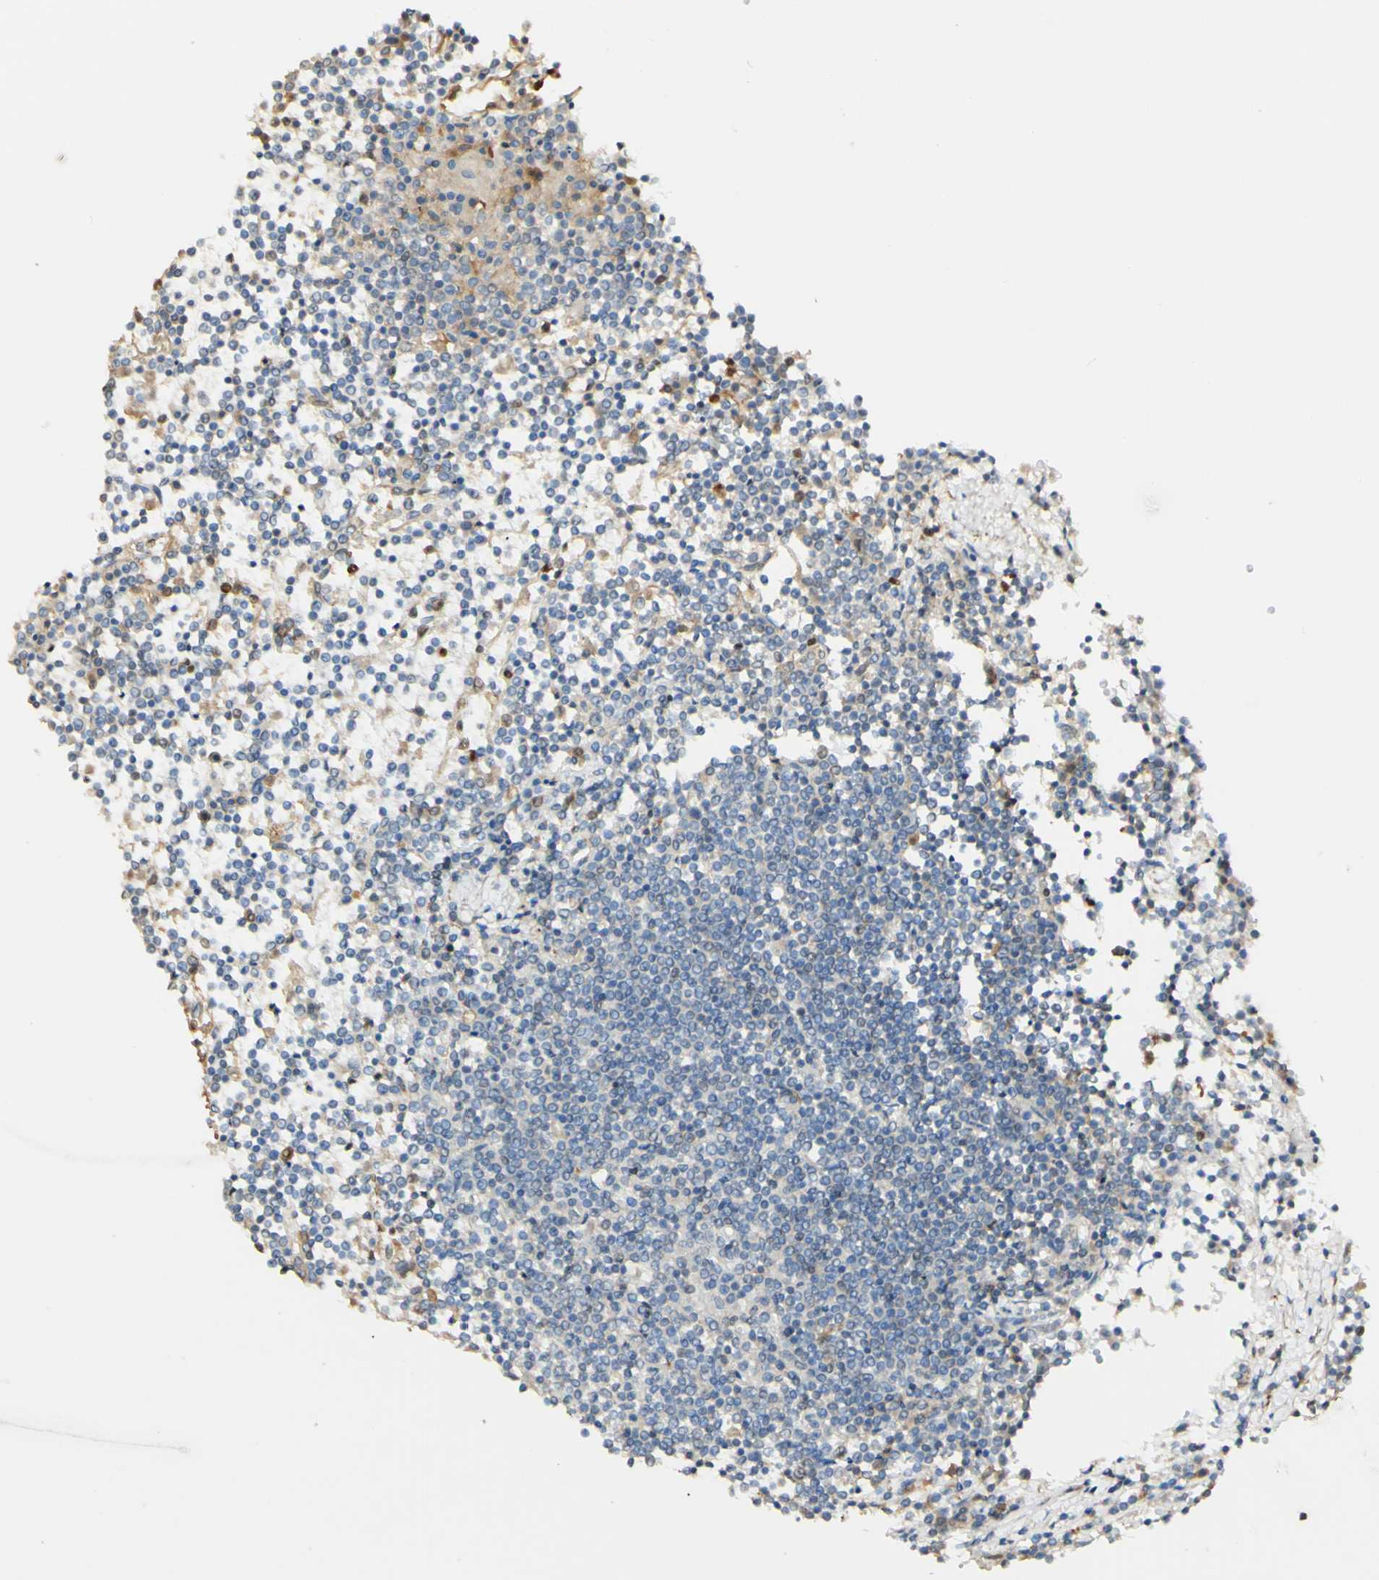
{"staining": {"intensity": "negative", "quantity": "none", "location": "none"}, "tissue": "lymphoma", "cell_type": "Tumor cells", "image_type": "cancer", "snomed": [{"axis": "morphology", "description": "Malignant lymphoma, non-Hodgkin's type, Low grade"}, {"axis": "topography", "description": "Spleen"}], "caption": "Tumor cells are negative for protein expression in human lymphoma. (DAB (3,3'-diaminobenzidine) IHC with hematoxylin counter stain).", "gene": "MAP3K4", "patient": {"sex": "female", "age": 19}}